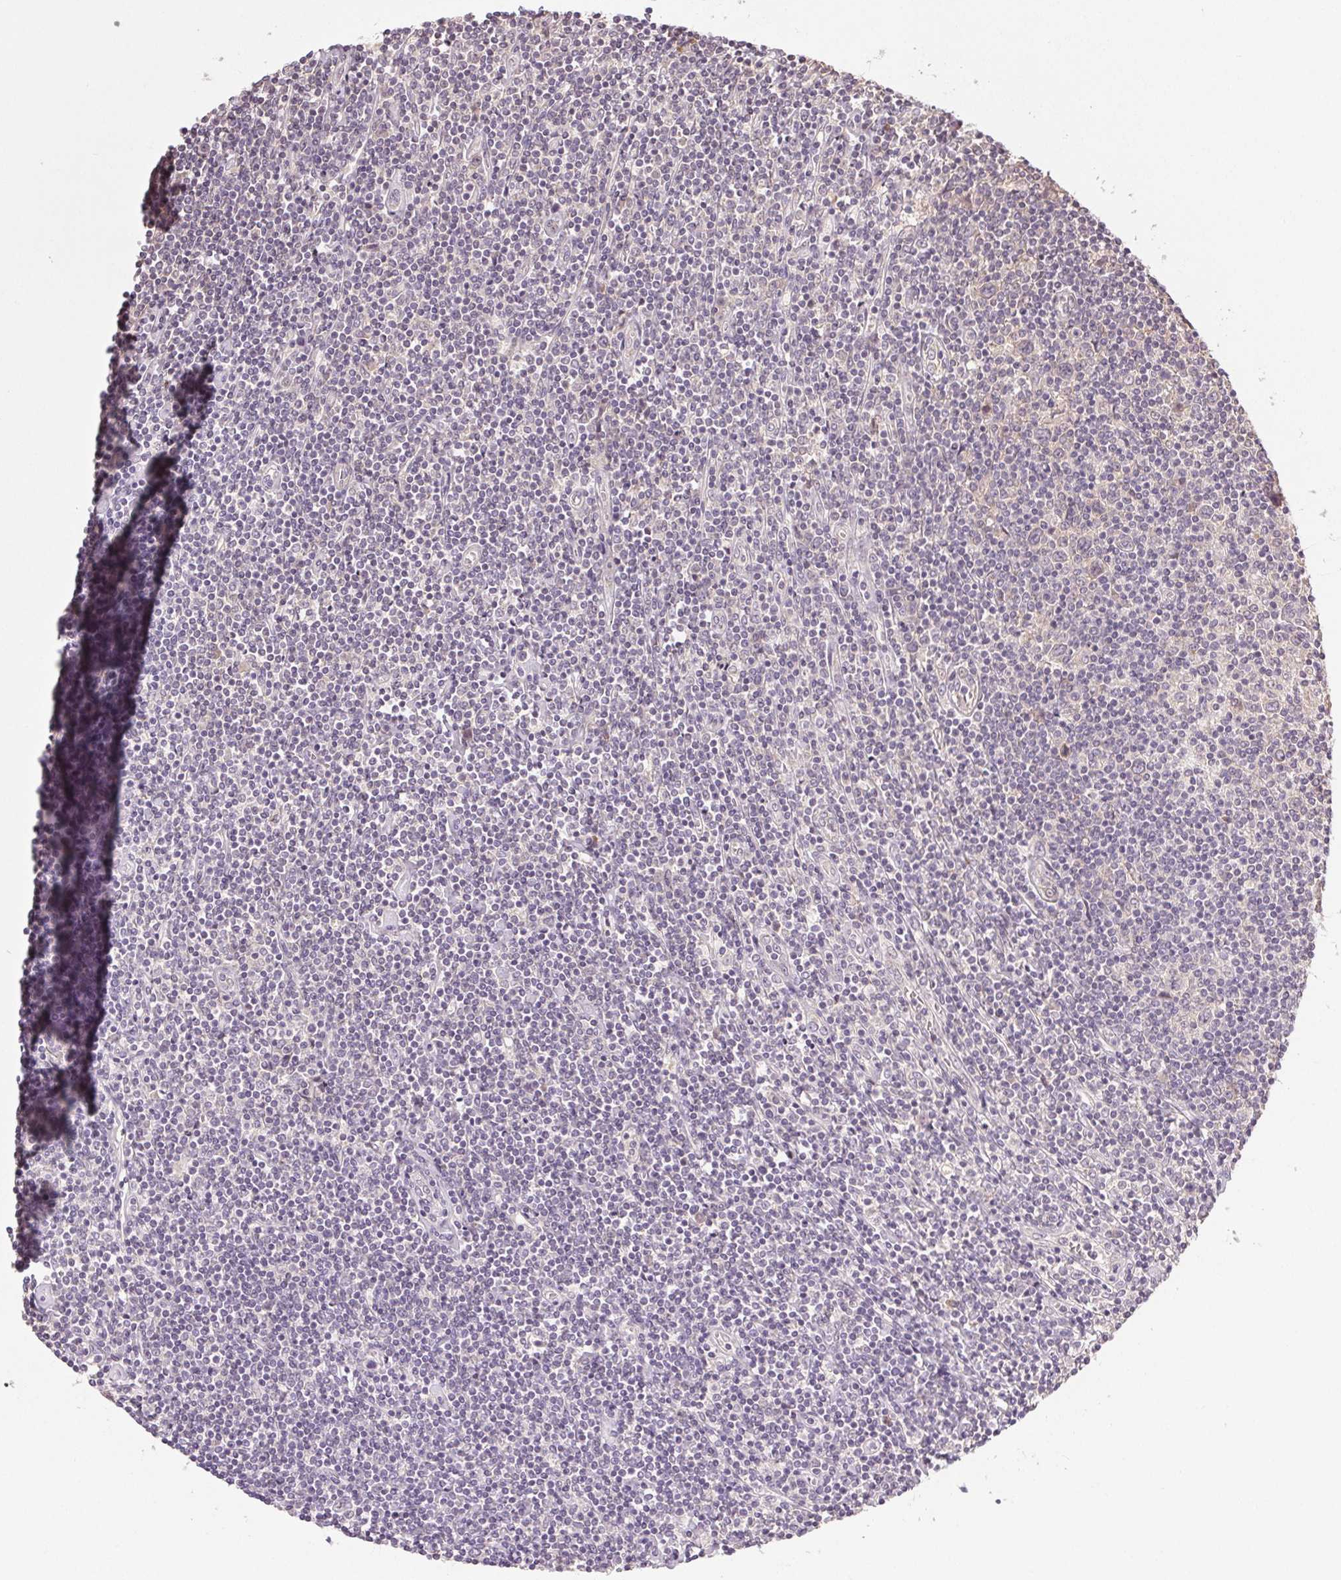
{"staining": {"intensity": "negative", "quantity": "none", "location": "none"}, "tissue": "lymphoma", "cell_type": "Tumor cells", "image_type": "cancer", "snomed": [{"axis": "morphology", "description": "Hodgkin's disease, NOS"}, {"axis": "topography", "description": "Lymph node"}], "caption": "A high-resolution micrograph shows immunohistochemistry (IHC) staining of Hodgkin's disease, which displays no significant staining in tumor cells. (DAB (3,3'-diaminobenzidine) immunohistochemistry (IHC) visualized using brightfield microscopy, high magnification).", "gene": "ATP1B3", "patient": {"sex": "male", "age": 40}}